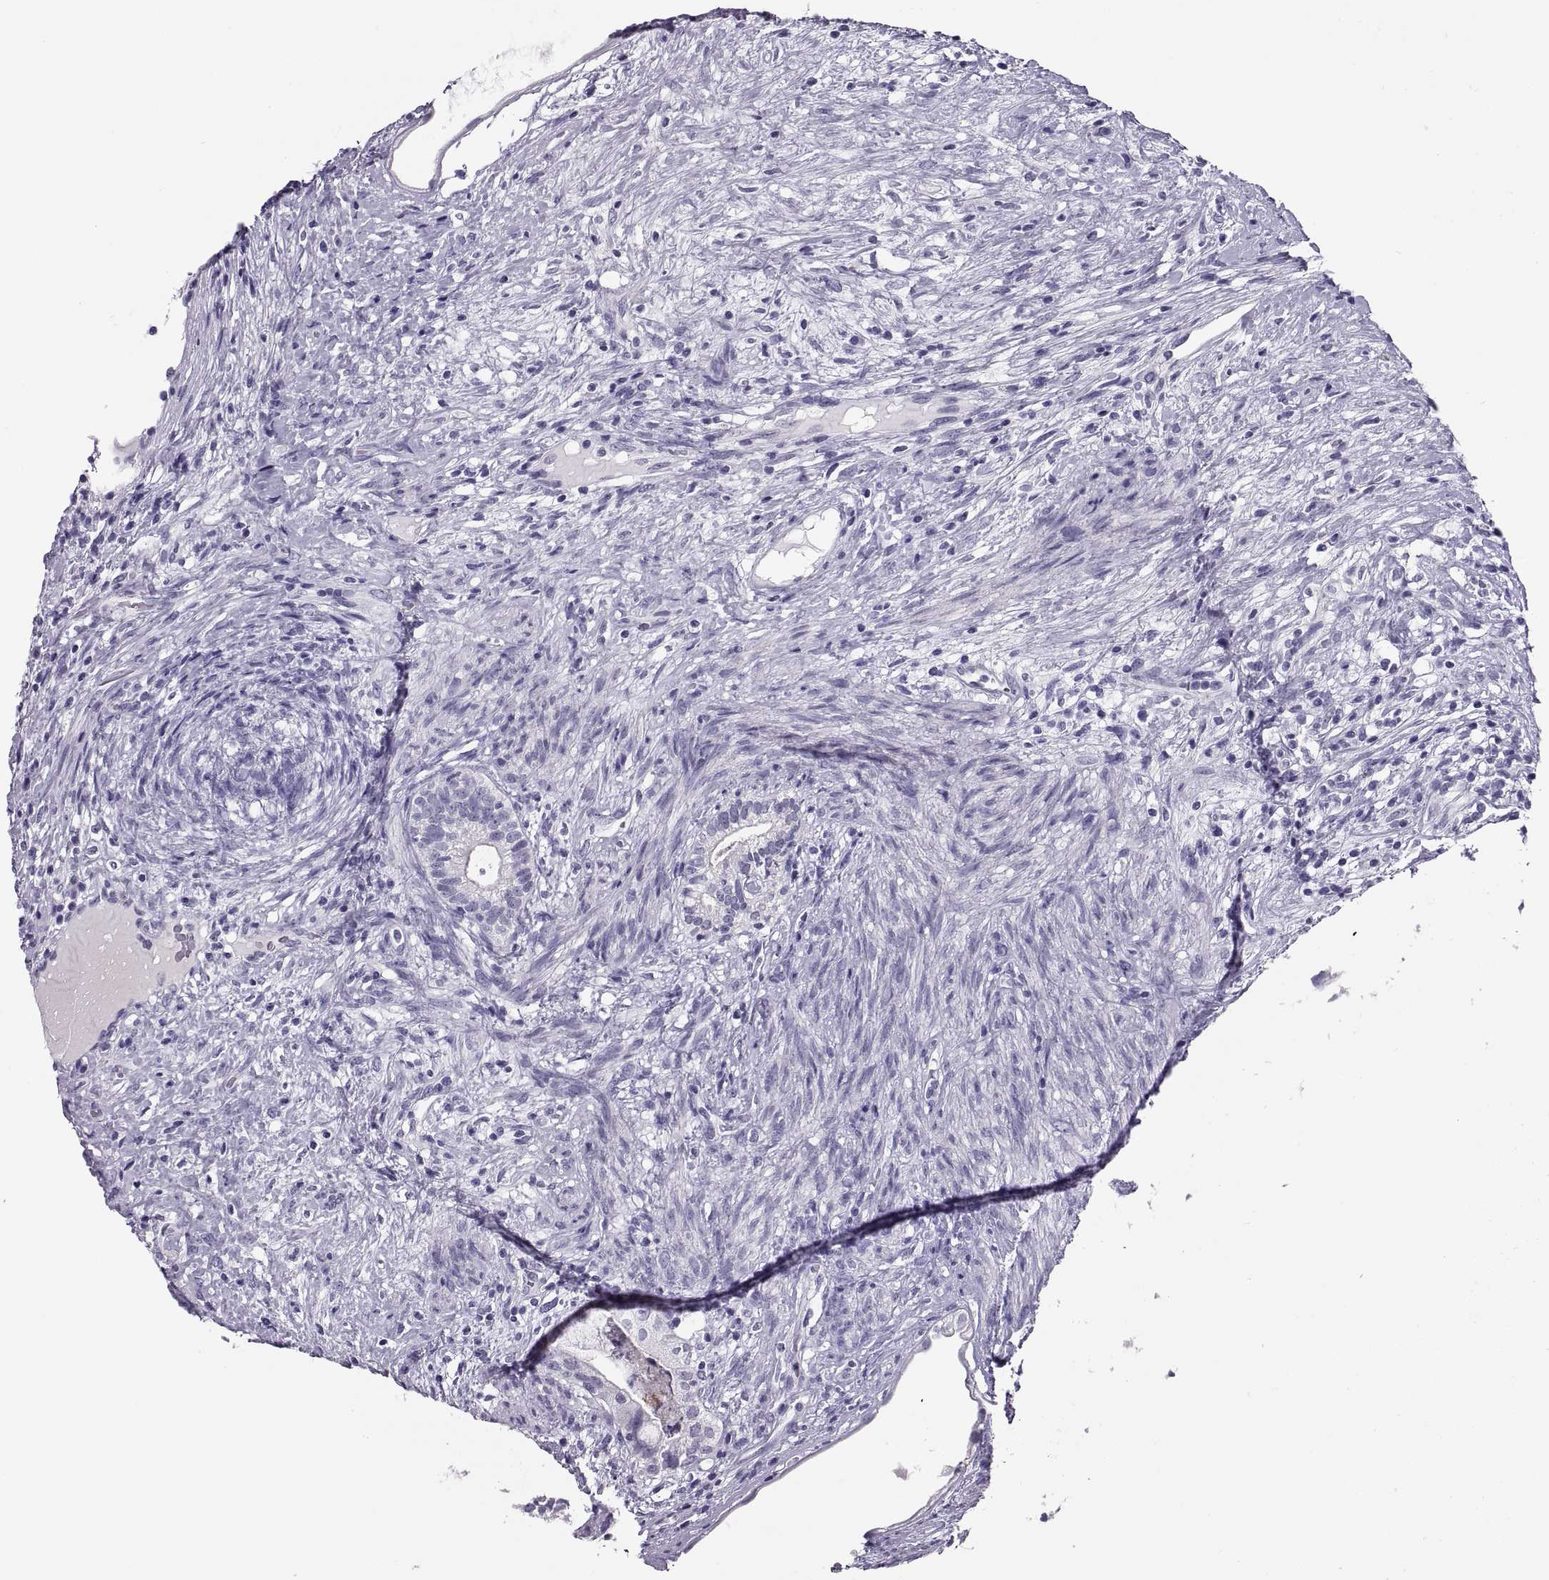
{"staining": {"intensity": "negative", "quantity": "none", "location": "none"}, "tissue": "testis cancer", "cell_type": "Tumor cells", "image_type": "cancer", "snomed": [{"axis": "morphology", "description": "Seminoma, NOS"}, {"axis": "morphology", "description": "Carcinoma, Embryonal, NOS"}, {"axis": "topography", "description": "Testis"}], "caption": "Tumor cells show no significant staining in testis seminoma.", "gene": "QRICH2", "patient": {"sex": "male", "age": 41}}